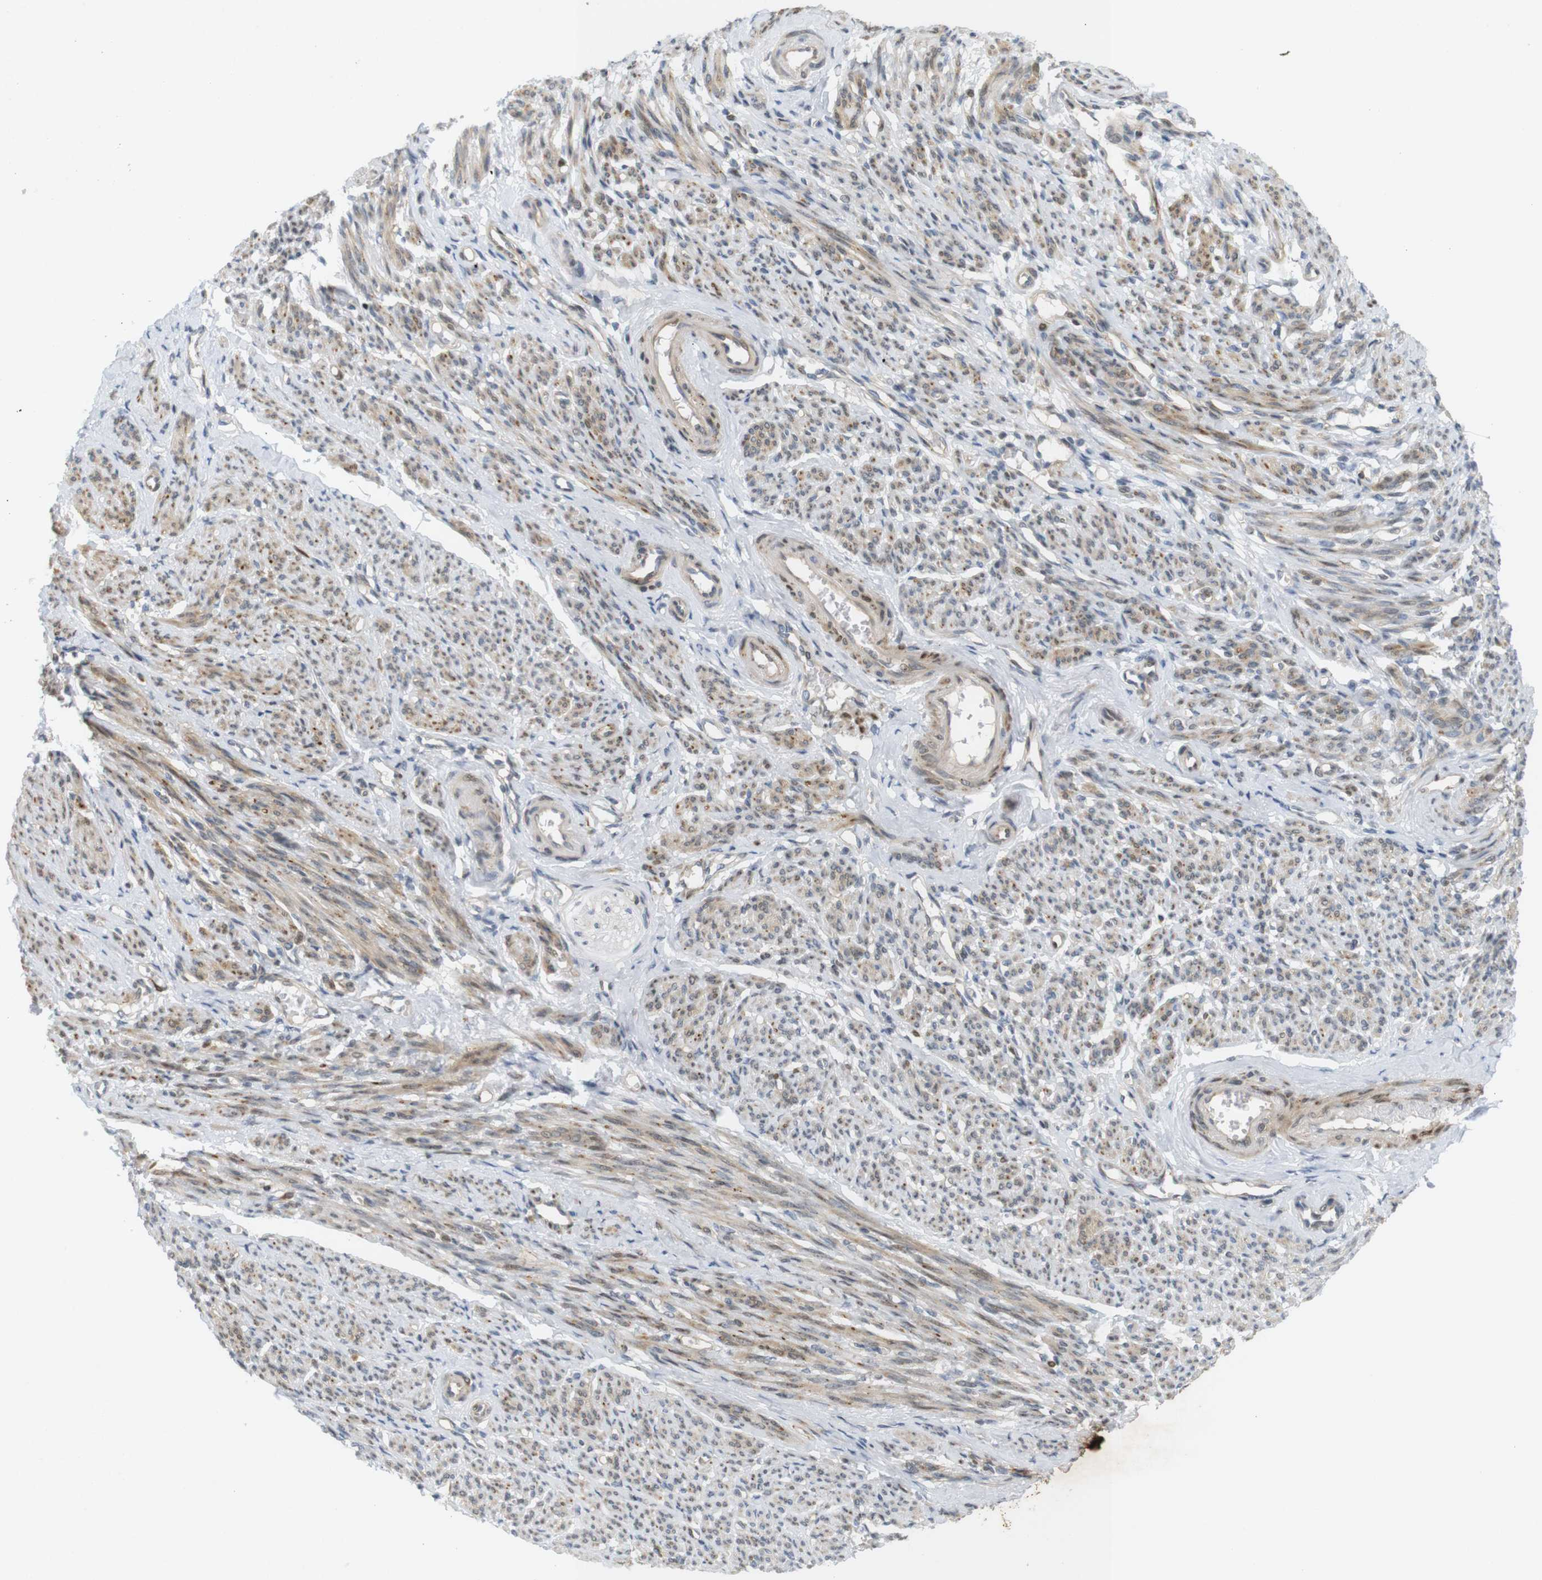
{"staining": {"intensity": "moderate", "quantity": "25%-75%", "location": "cytoplasmic/membranous"}, "tissue": "smooth muscle", "cell_type": "Smooth muscle cells", "image_type": "normal", "snomed": [{"axis": "morphology", "description": "Normal tissue, NOS"}, {"axis": "topography", "description": "Smooth muscle"}], "caption": "Moderate cytoplasmic/membranous positivity for a protein is identified in approximately 25%-75% of smooth muscle cells of unremarkable smooth muscle using immunohistochemistry (IHC).", "gene": "PPP1R14A", "patient": {"sex": "female", "age": 65}}